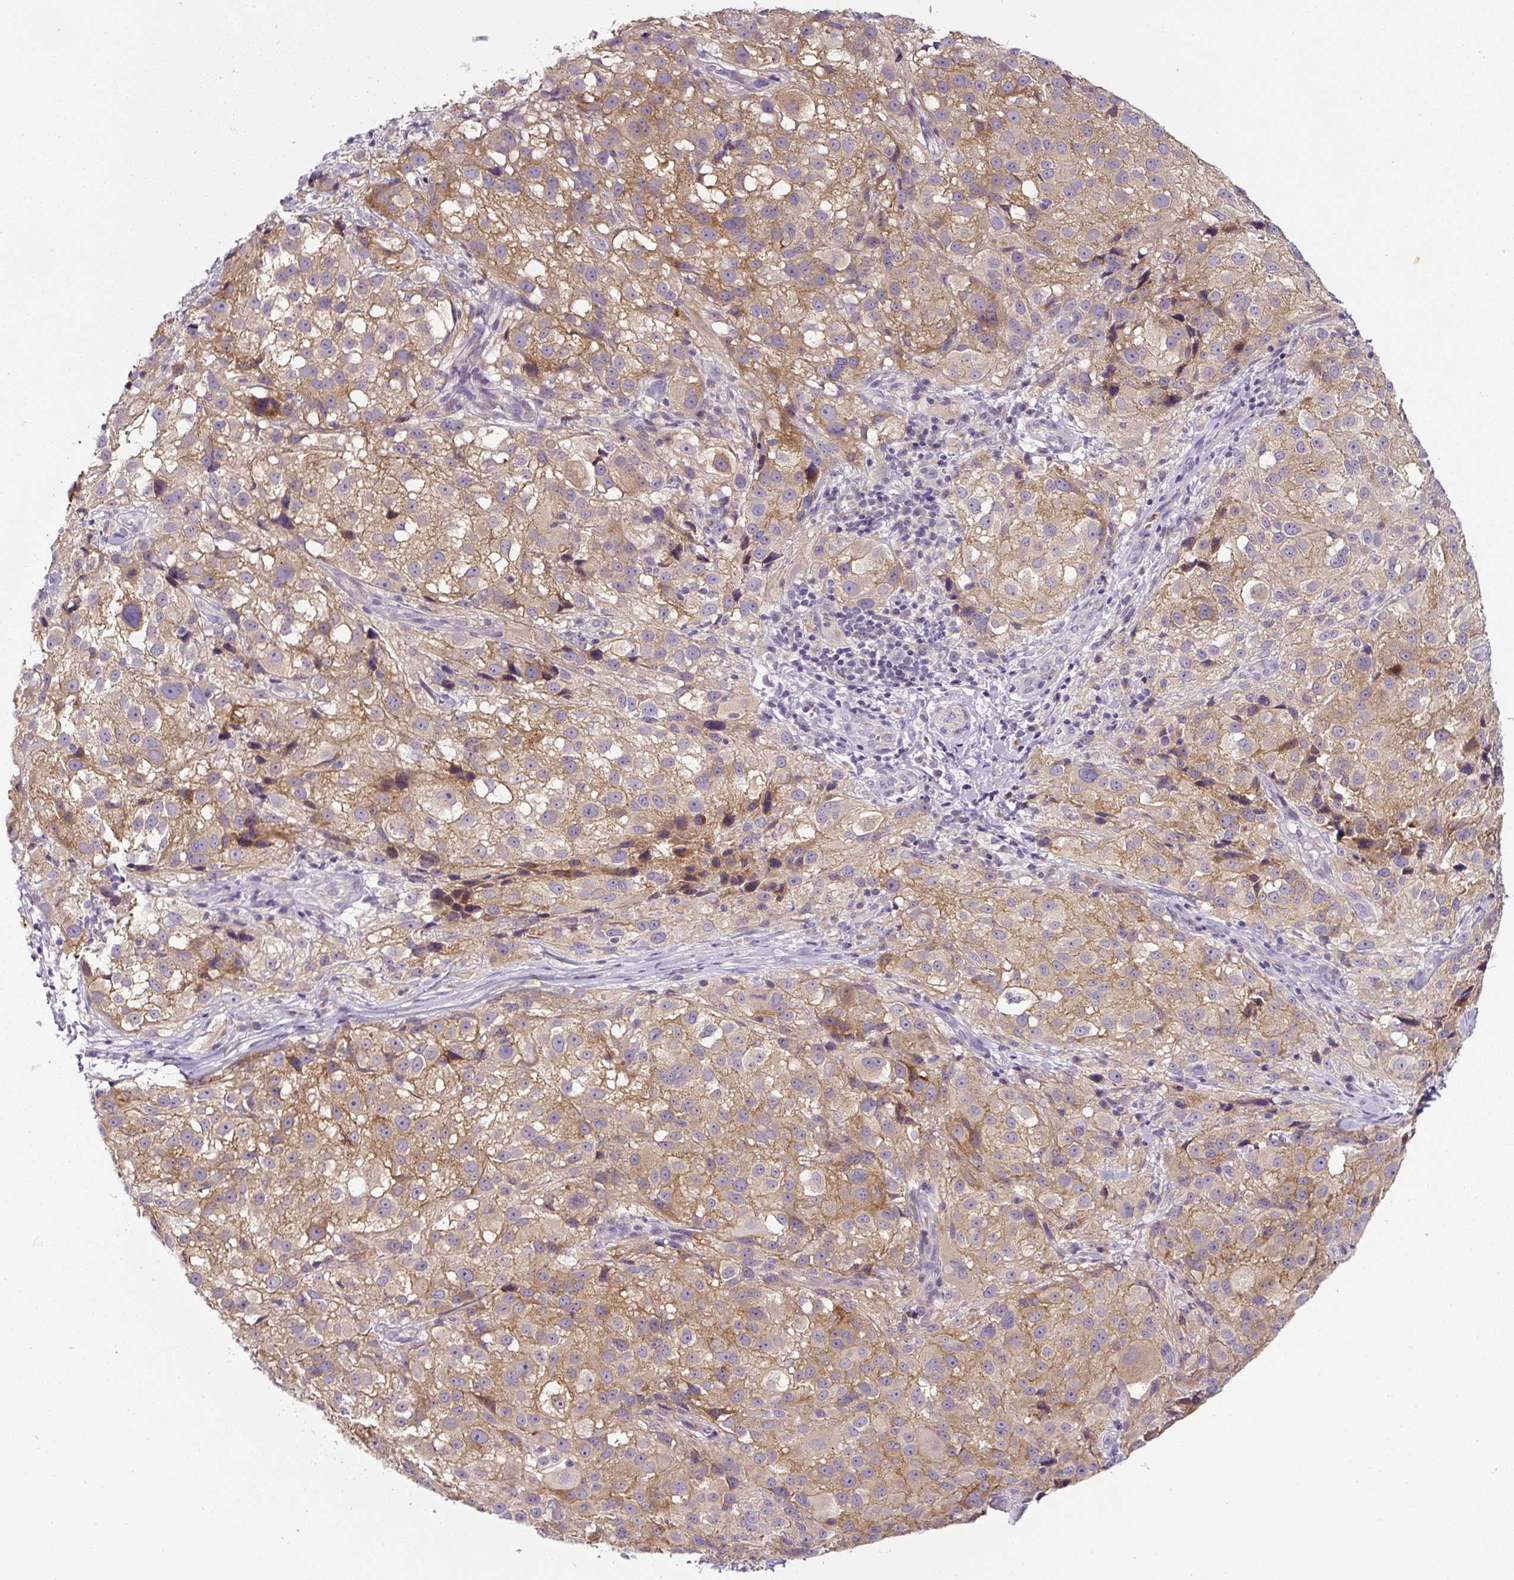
{"staining": {"intensity": "moderate", "quantity": ">75%", "location": "cytoplasmic/membranous"}, "tissue": "melanoma", "cell_type": "Tumor cells", "image_type": "cancer", "snomed": [{"axis": "morphology", "description": "Necrosis, NOS"}, {"axis": "morphology", "description": "Malignant melanoma, NOS"}, {"axis": "topography", "description": "Skin"}], "caption": "The micrograph displays a brown stain indicating the presence of a protein in the cytoplasmic/membranous of tumor cells in malignant melanoma.", "gene": "HPS4", "patient": {"sex": "female", "age": 87}}